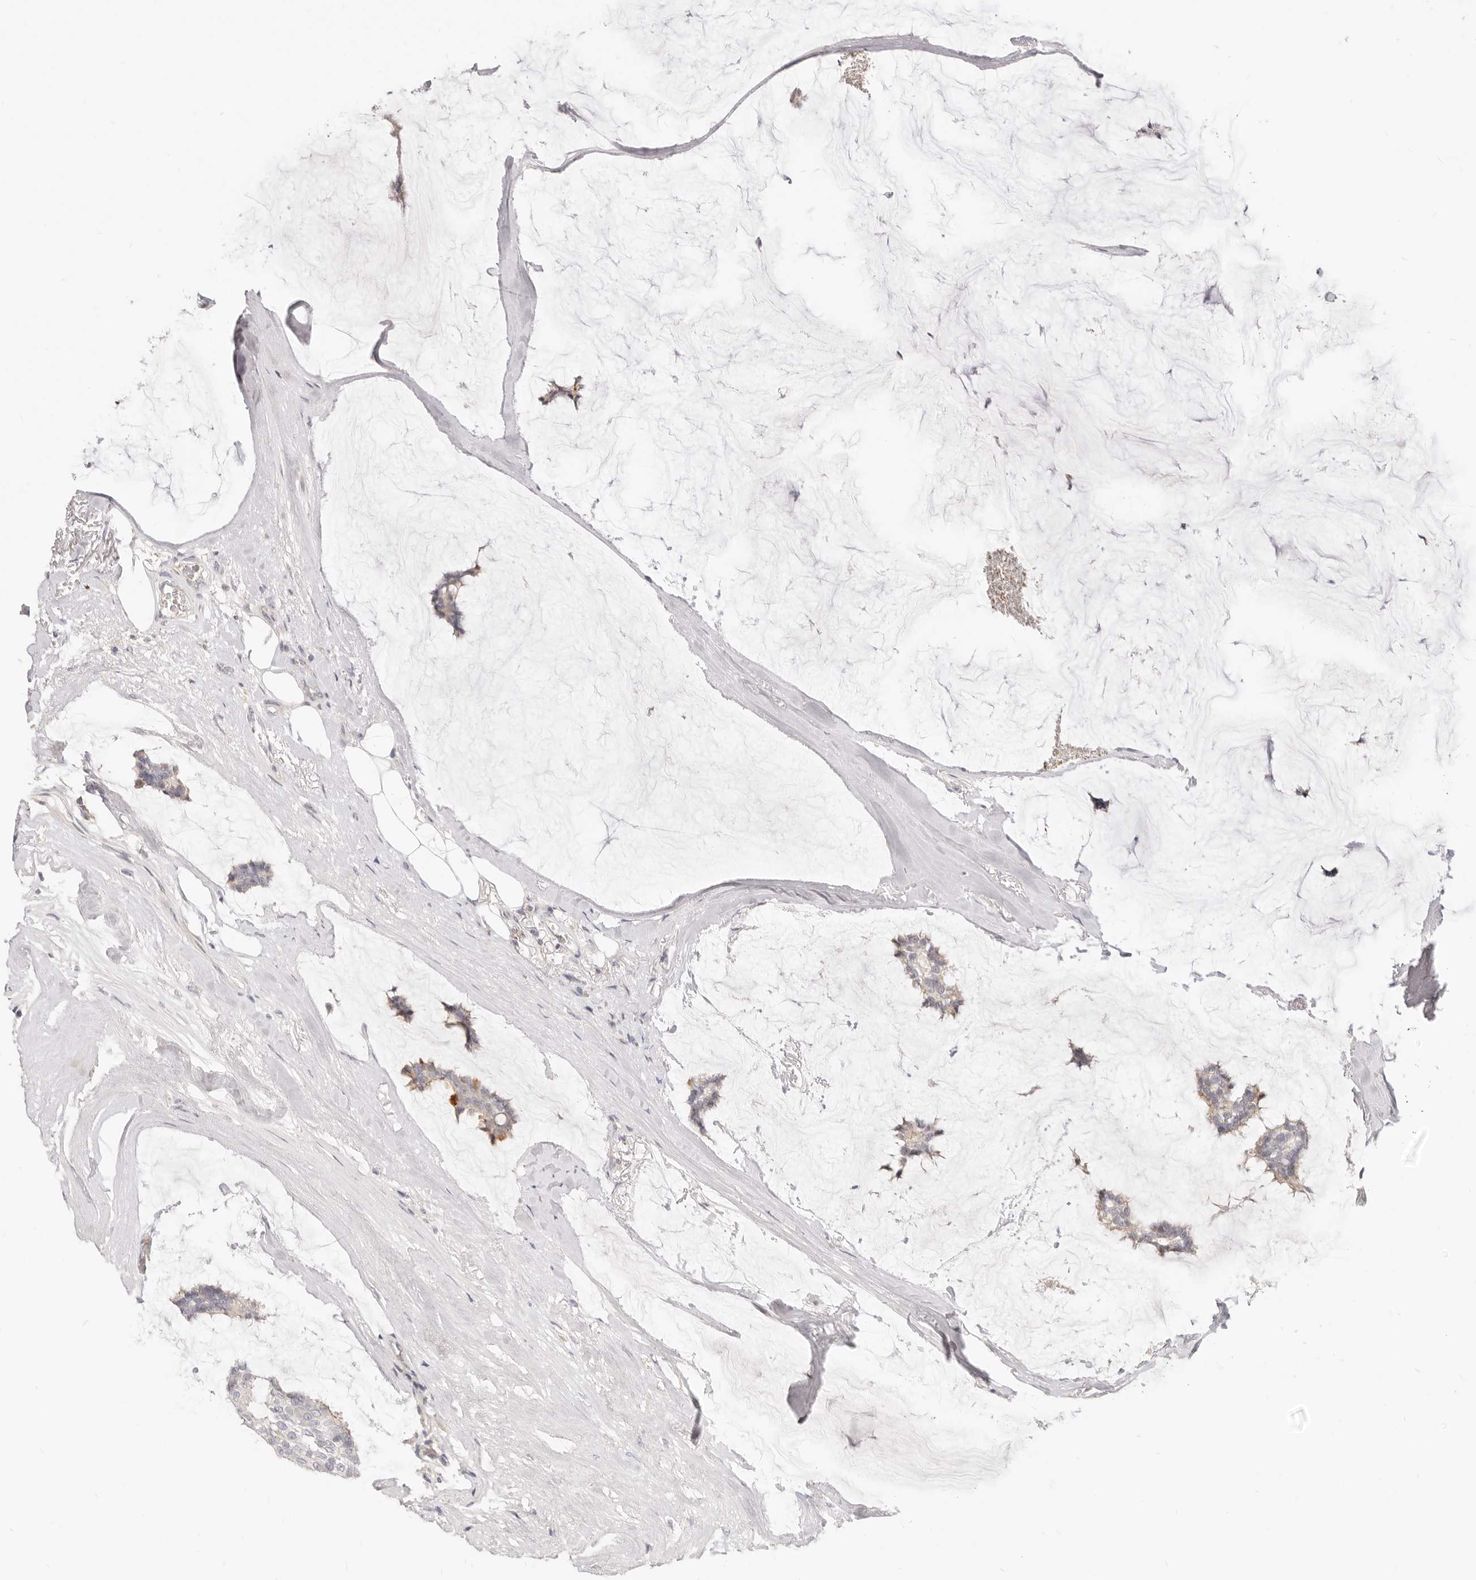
{"staining": {"intensity": "weak", "quantity": "<25%", "location": "cytoplasmic/membranous"}, "tissue": "breast cancer", "cell_type": "Tumor cells", "image_type": "cancer", "snomed": [{"axis": "morphology", "description": "Duct carcinoma"}, {"axis": "topography", "description": "Breast"}], "caption": "Micrograph shows no protein staining in tumor cells of breast cancer (intraductal carcinoma) tissue. (DAB (3,3'-diaminobenzidine) IHC with hematoxylin counter stain).", "gene": "LTB4R2", "patient": {"sex": "female", "age": 93}}